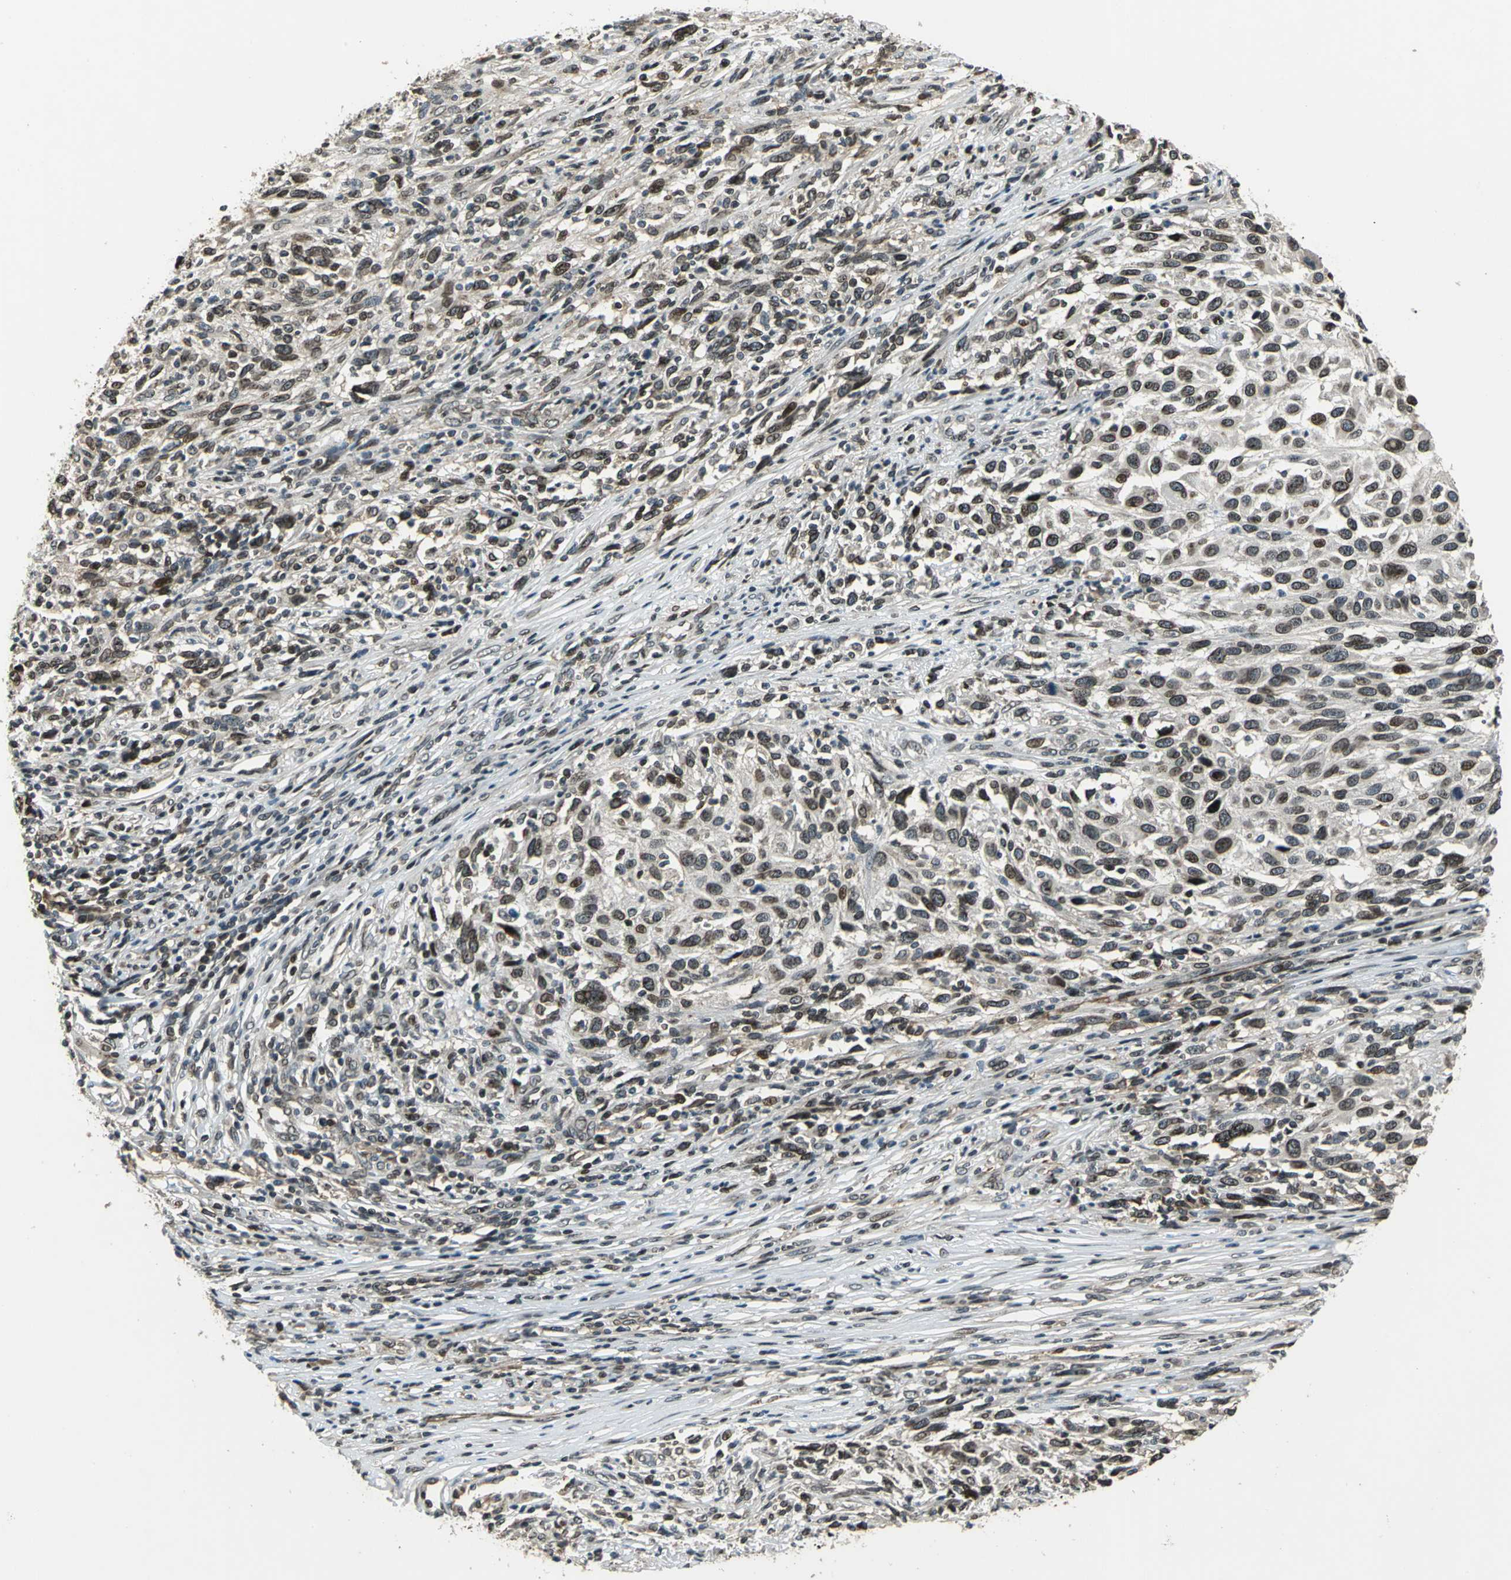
{"staining": {"intensity": "strong", "quantity": ">75%", "location": "cytoplasmic/membranous,nuclear"}, "tissue": "melanoma", "cell_type": "Tumor cells", "image_type": "cancer", "snomed": [{"axis": "morphology", "description": "Malignant melanoma, Metastatic site"}, {"axis": "topography", "description": "Lymph node"}], "caption": "Tumor cells demonstrate high levels of strong cytoplasmic/membranous and nuclear positivity in about >75% of cells in human melanoma. The protein is stained brown, and the nuclei are stained in blue (DAB (3,3'-diaminobenzidine) IHC with brightfield microscopy, high magnification).", "gene": "BRIP1", "patient": {"sex": "male", "age": 61}}